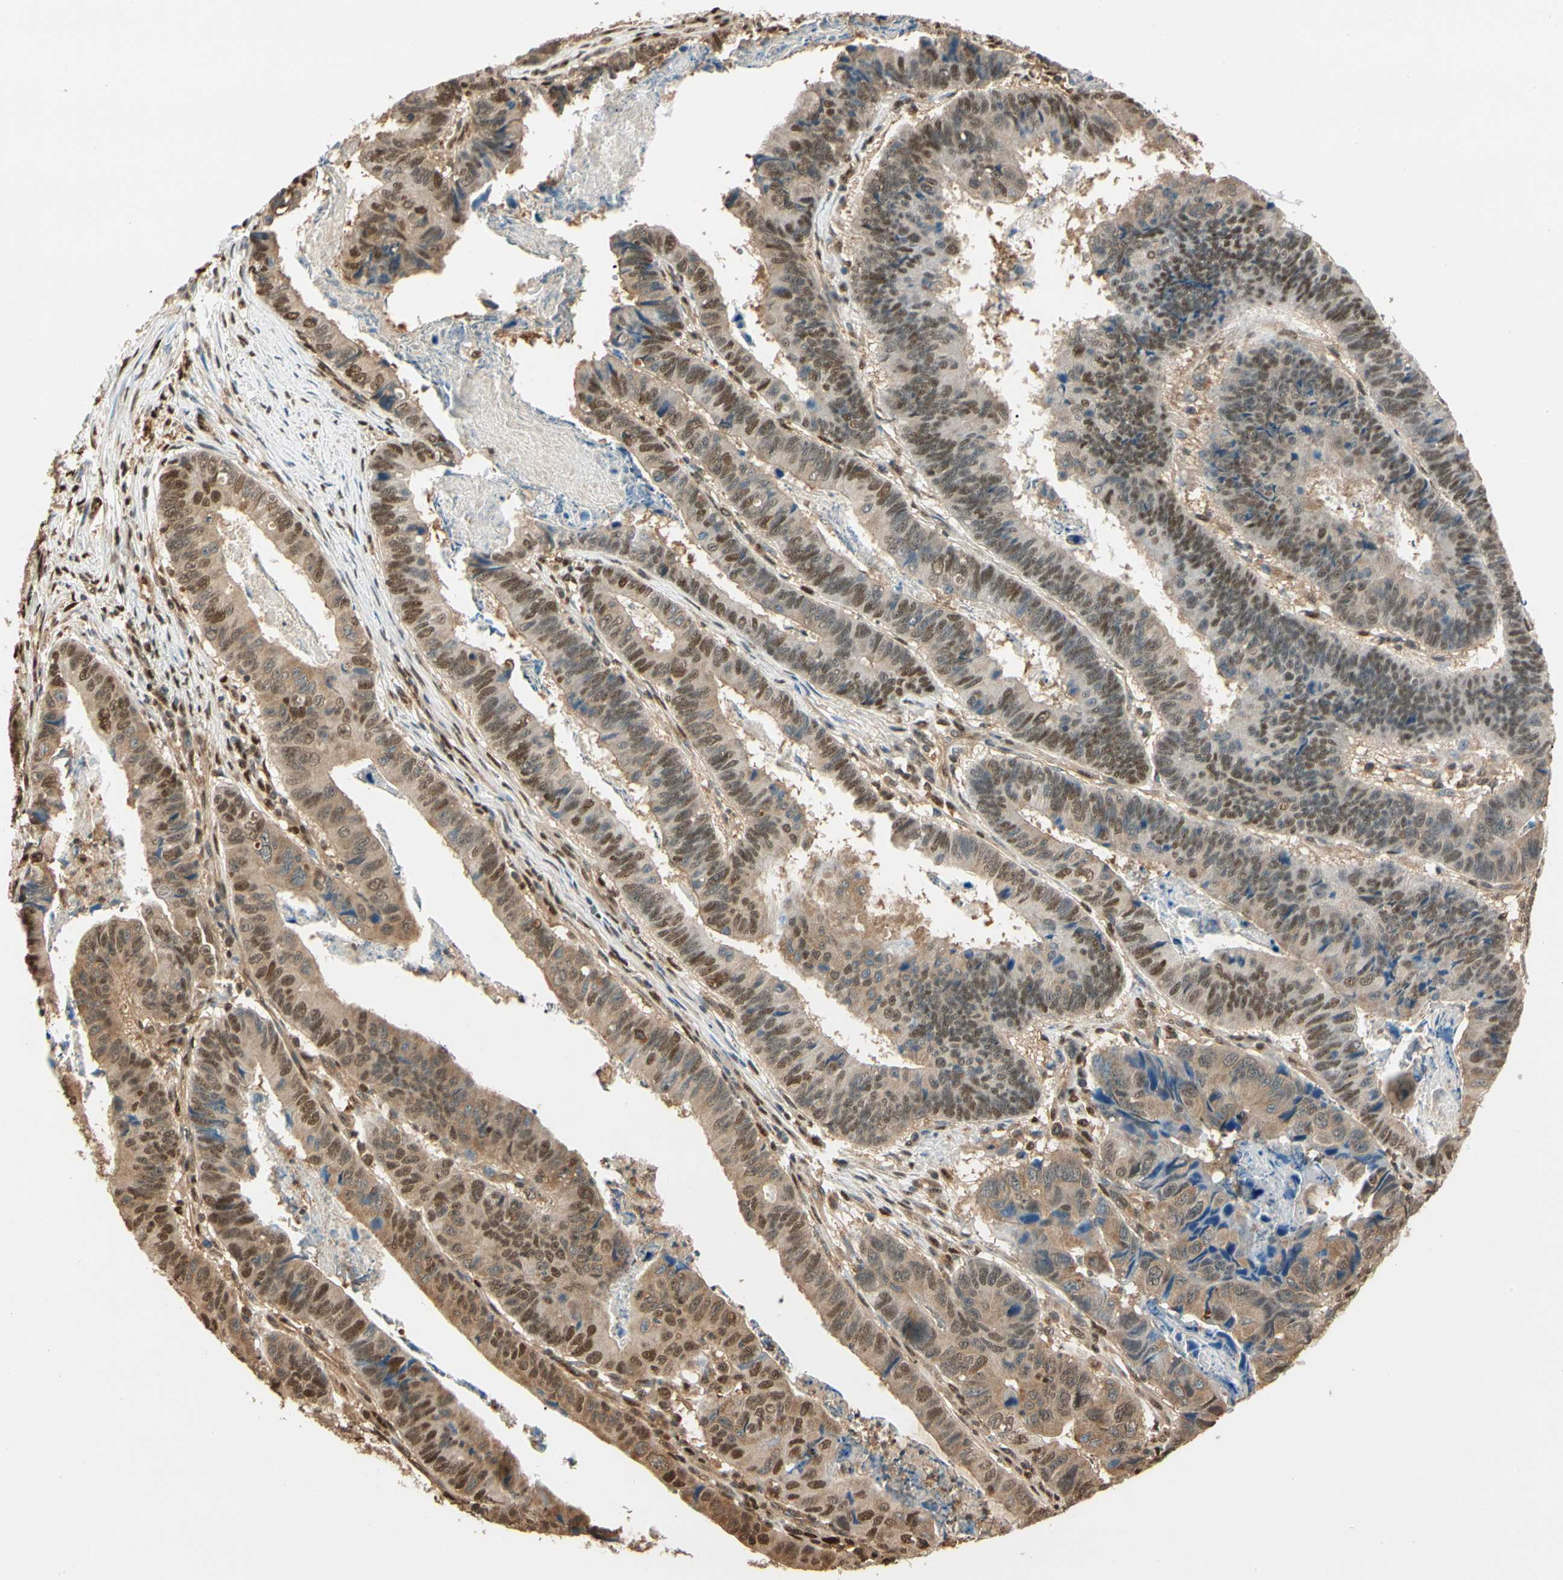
{"staining": {"intensity": "moderate", "quantity": ">75%", "location": "cytoplasmic/membranous,nuclear"}, "tissue": "stomach cancer", "cell_type": "Tumor cells", "image_type": "cancer", "snomed": [{"axis": "morphology", "description": "Adenocarcinoma, NOS"}, {"axis": "topography", "description": "Stomach, lower"}], "caption": "Stomach adenocarcinoma stained with DAB (3,3'-diaminobenzidine) immunohistochemistry displays medium levels of moderate cytoplasmic/membranous and nuclear staining in about >75% of tumor cells.", "gene": "PNCK", "patient": {"sex": "male", "age": 77}}